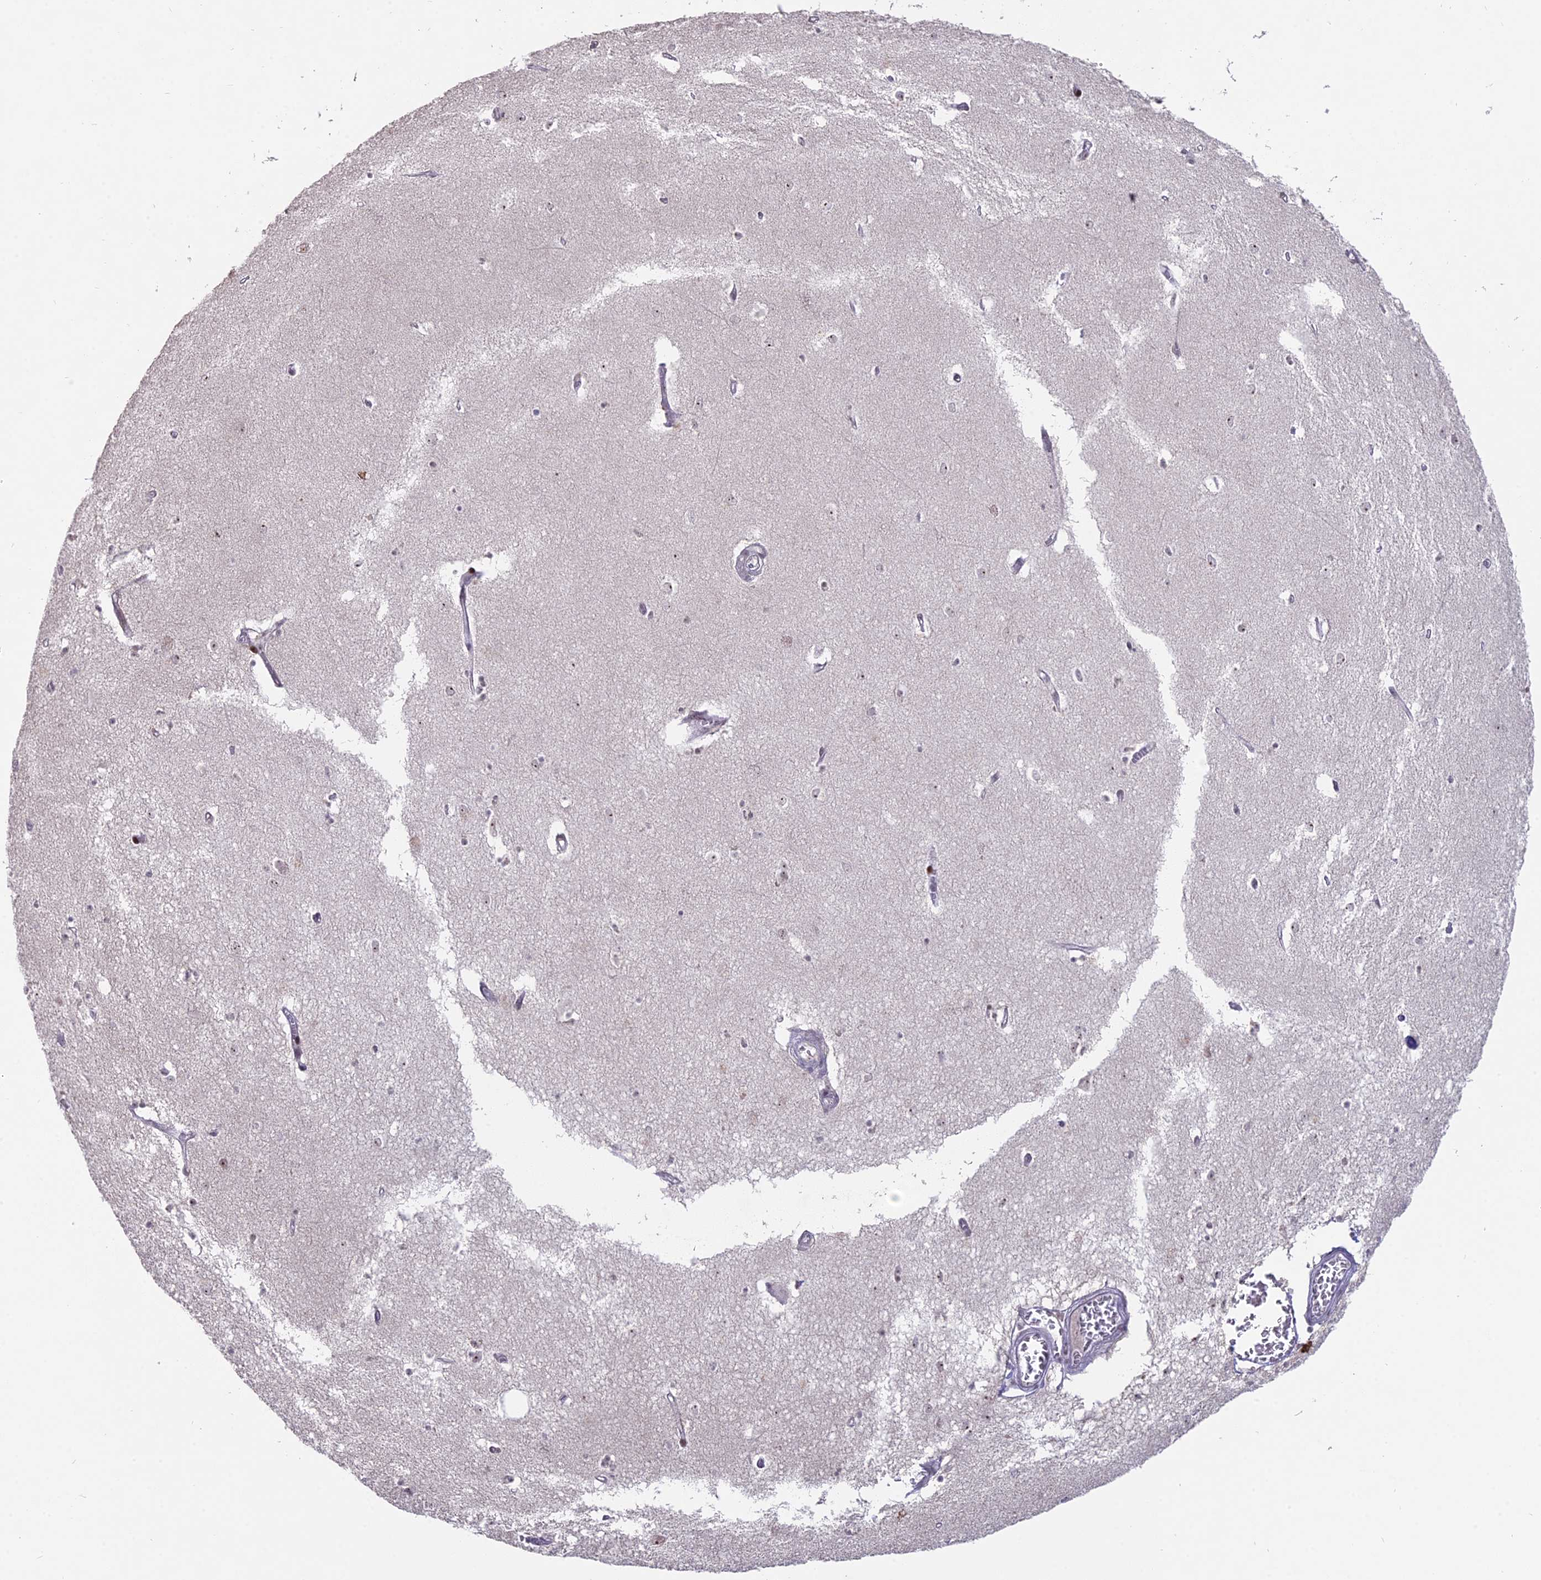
{"staining": {"intensity": "weak", "quantity": "<25%", "location": "nuclear"}, "tissue": "hippocampus", "cell_type": "Glial cells", "image_type": "normal", "snomed": [{"axis": "morphology", "description": "Normal tissue, NOS"}, {"axis": "topography", "description": "Hippocampus"}], "caption": "DAB immunohistochemical staining of normal hippocampus reveals no significant positivity in glial cells. (Brightfield microscopy of DAB immunohistochemistry (IHC) at high magnification).", "gene": "FAM131A", "patient": {"sex": "female", "age": 64}}